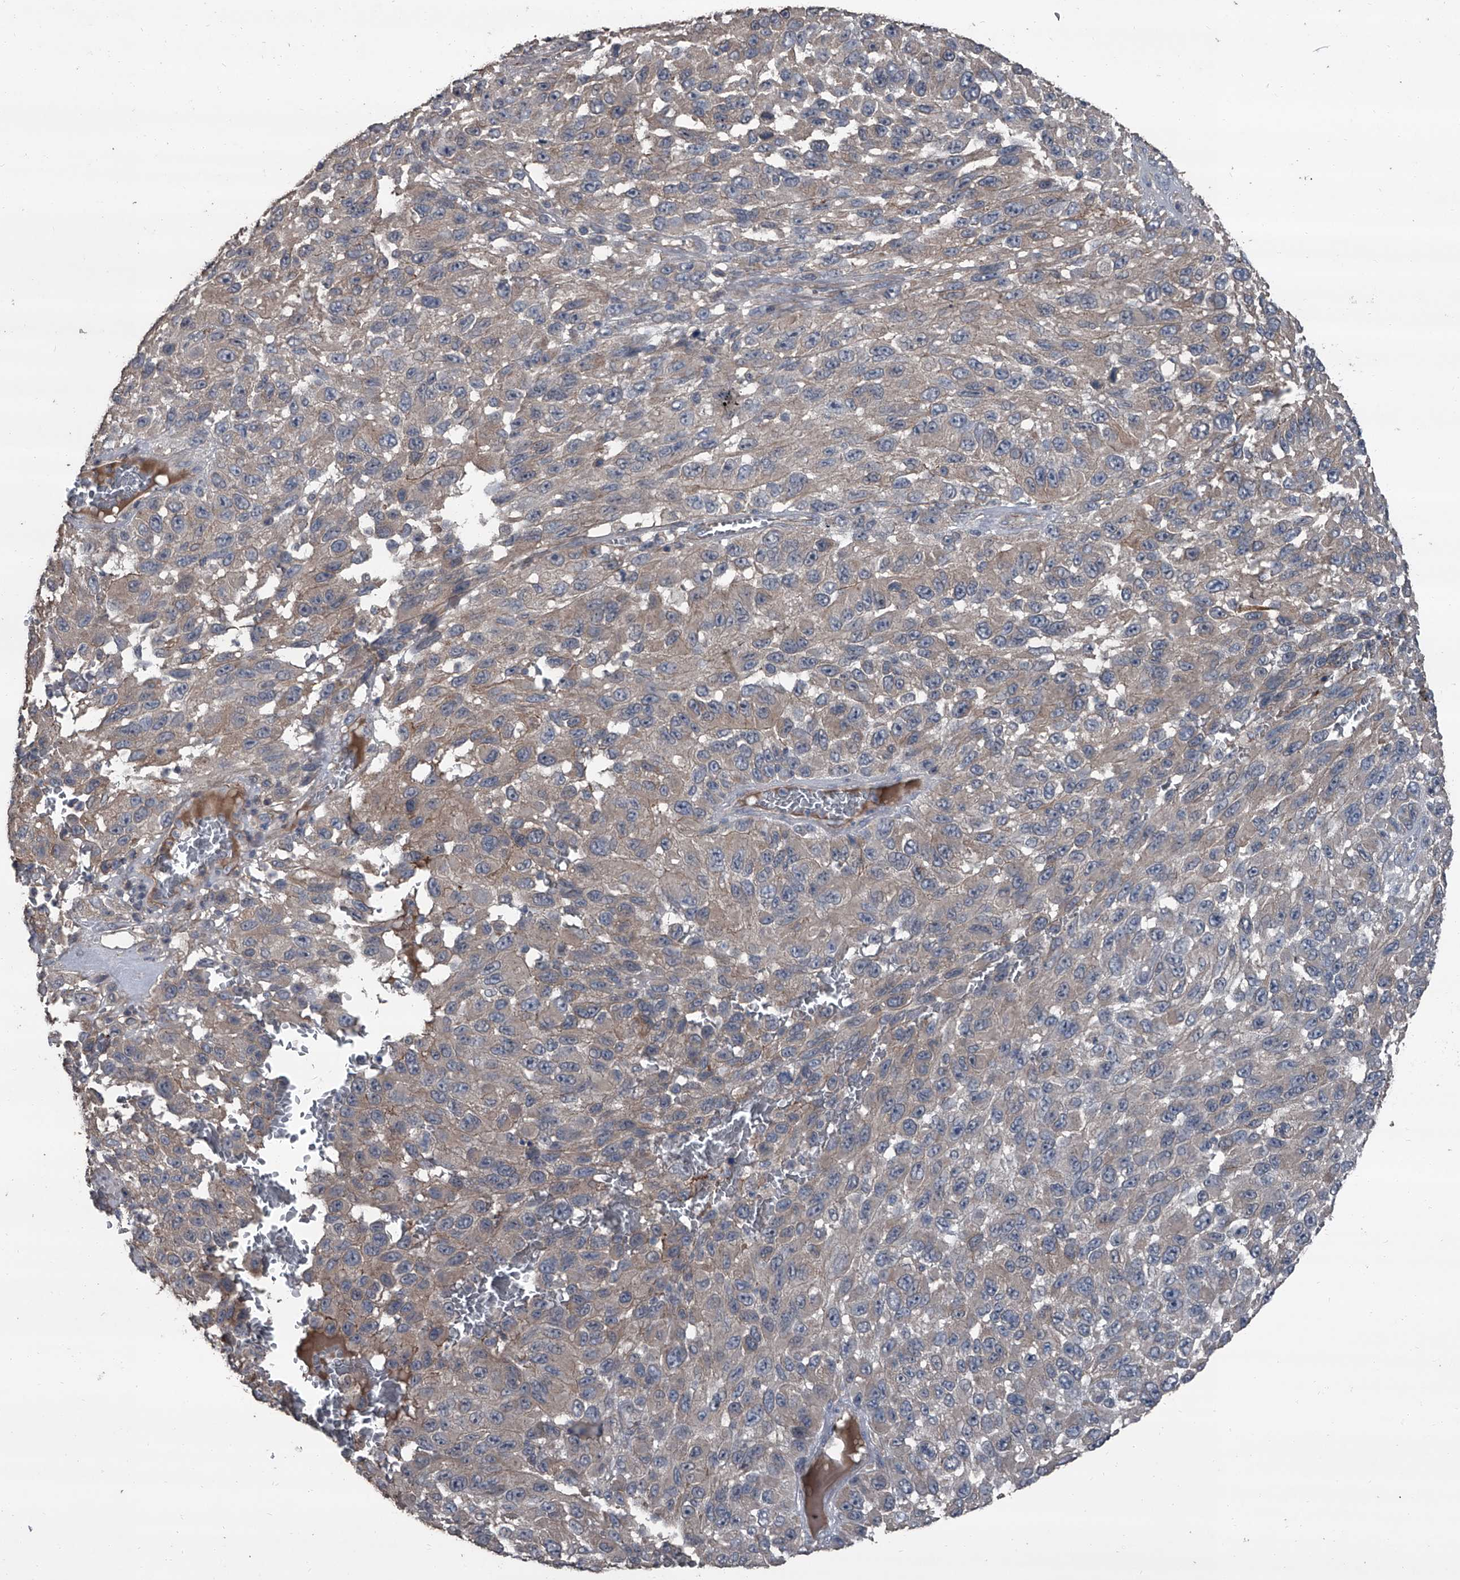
{"staining": {"intensity": "weak", "quantity": "25%-75%", "location": "cytoplasmic/membranous"}, "tissue": "melanoma", "cell_type": "Tumor cells", "image_type": "cancer", "snomed": [{"axis": "morphology", "description": "Malignant melanoma, NOS"}, {"axis": "topography", "description": "Skin"}], "caption": "Immunohistochemical staining of melanoma displays low levels of weak cytoplasmic/membranous positivity in about 25%-75% of tumor cells.", "gene": "OARD1", "patient": {"sex": "female", "age": 96}}